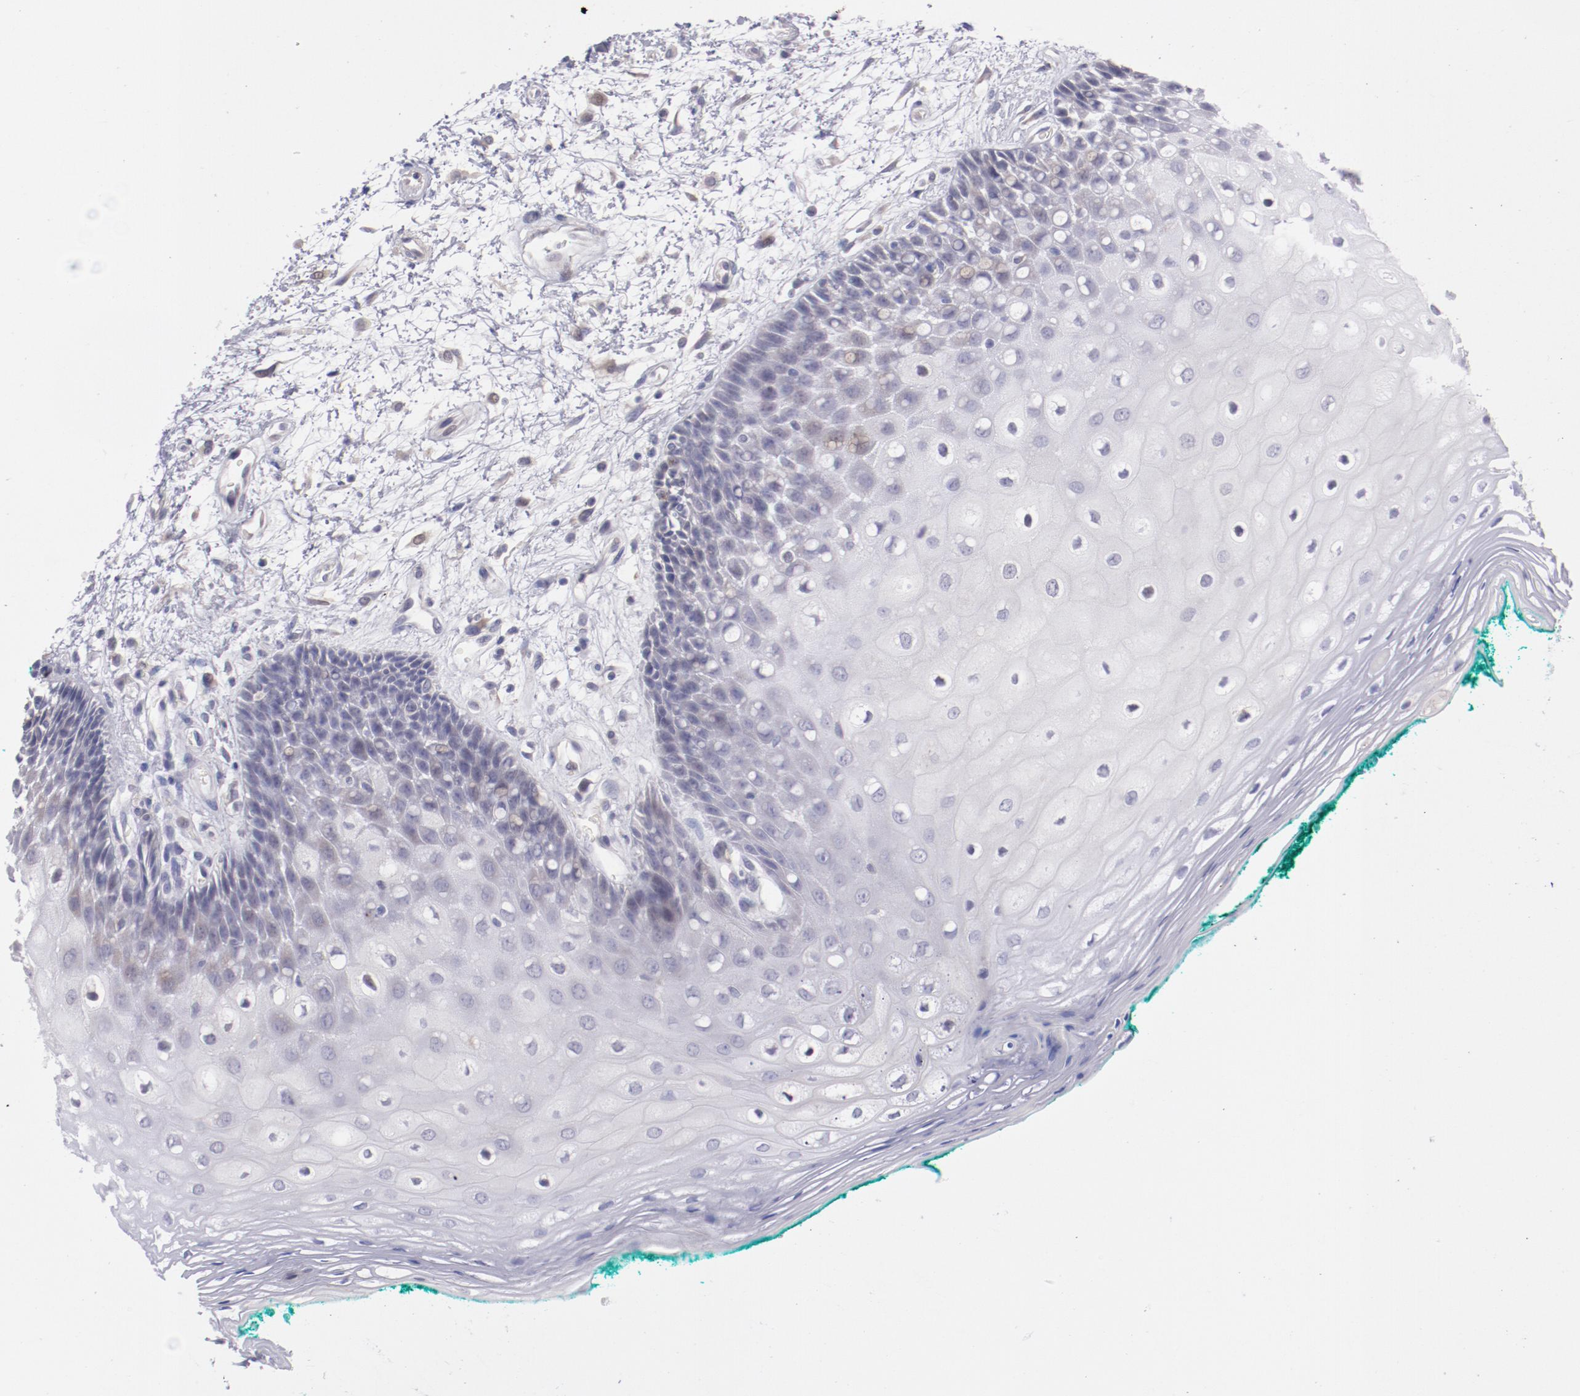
{"staining": {"intensity": "negative", "quantity": "none", "location": "none"}, "tissue": "oral mucosa", "cell_type": "Squamous epithelial cells", "image_type": "normal", "snomed": [{"axis": "morphology", "description": "Normal tissue, NOS"}, {"axis": "morphology", "description": "Squamous cell carcinoma, NOS"}, {"axis": "topography", "description": "Skeletal muscle"}, {"axis": "topography", "description": "Oral tissue"}, {"axis": "topography", "description": "Head-Neck"}], "caption": "Immunohistochemistry (IHC) micrograph of normal human oral mucosa stained for a protein (brown), which reveals no positivity in squamous epithelial cells. (Immunohistochemistry, brightfield microscopy, high magnification).", "gene": "TRAF3", "patient": {"sex": "female", "age": 84}}